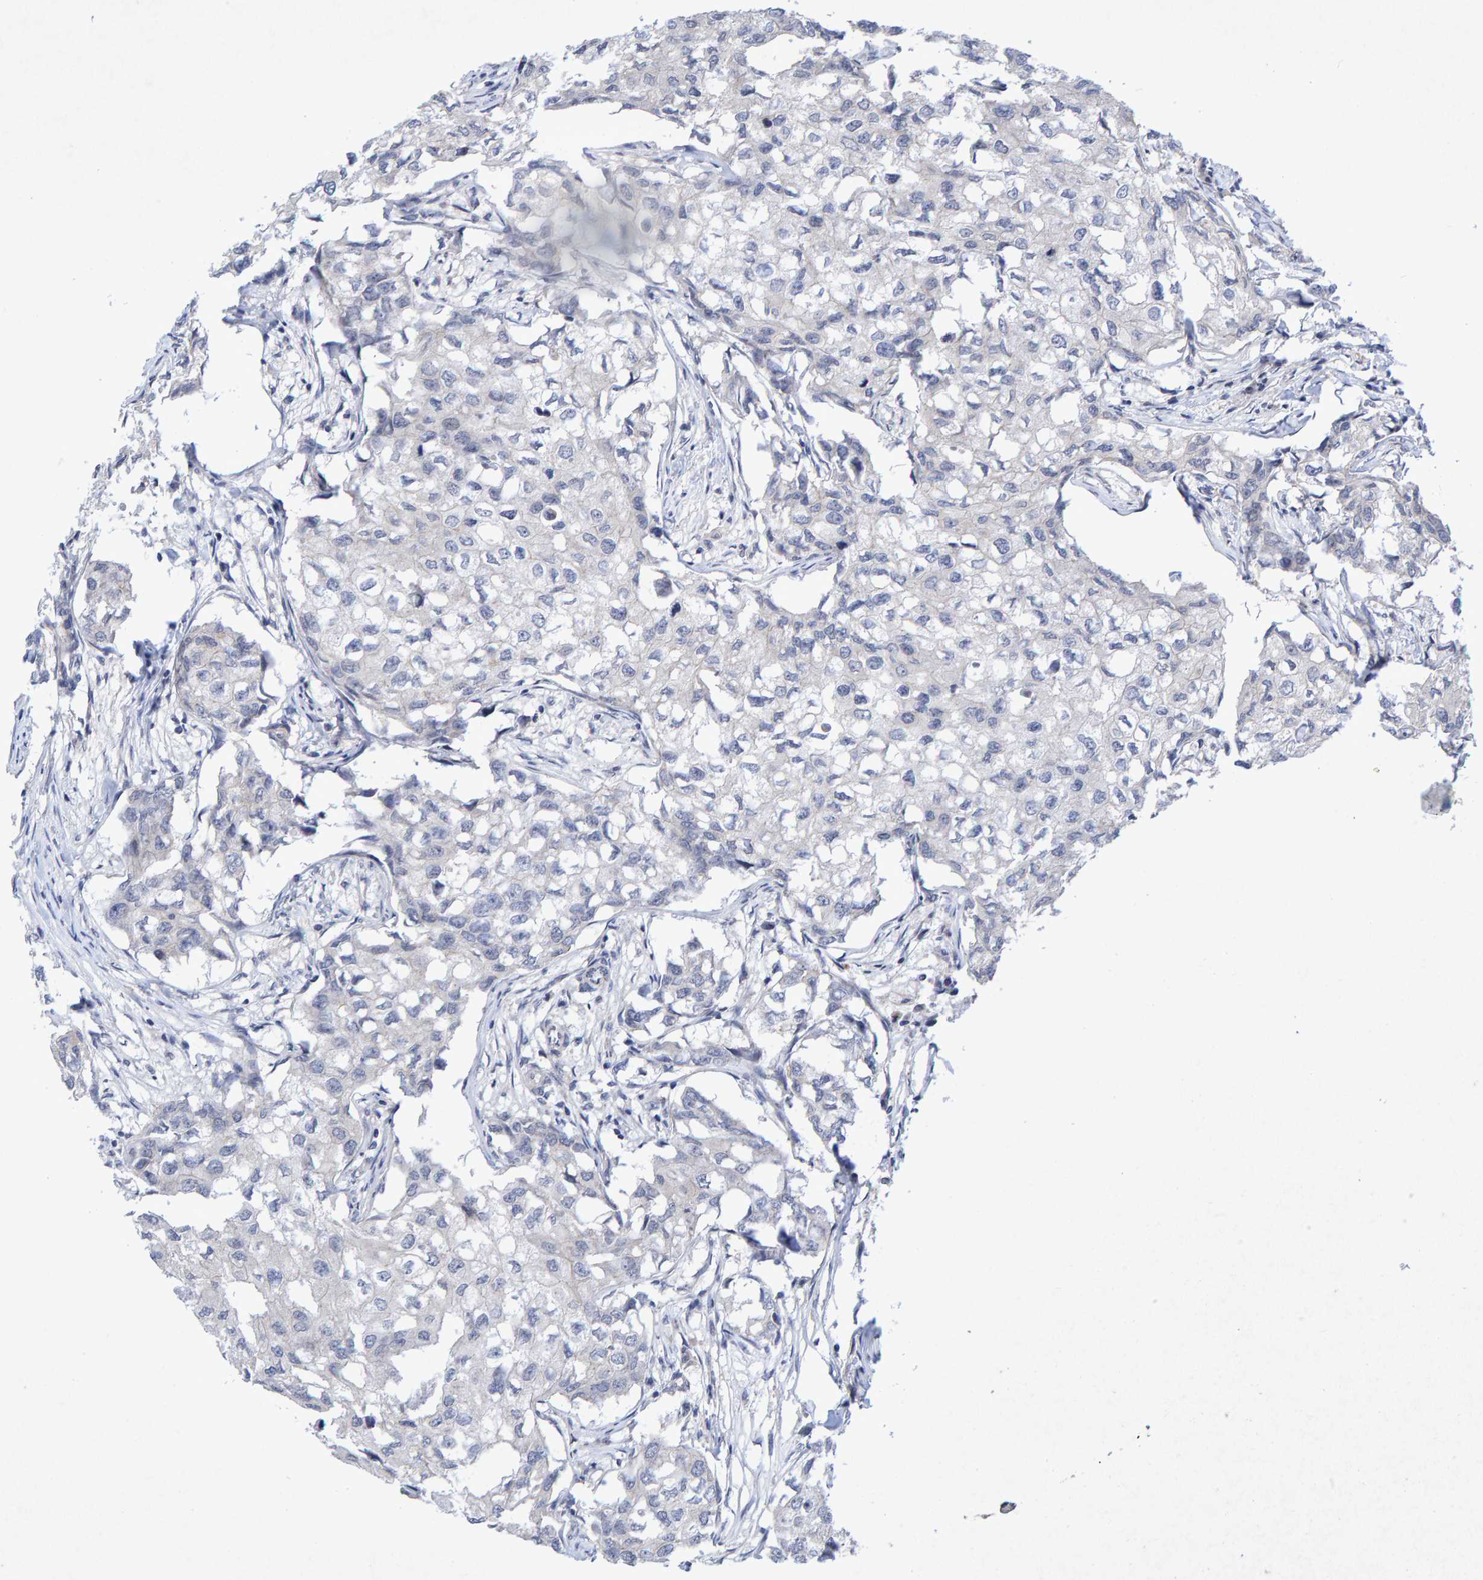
{"staining": {"intensity": "negative", "quantity": "none", "location": "none"}, "tissue": "breast cancer", "cell_type": "Tumor cells", "image_type": "cancer", "snomed": [{"axis": "morphology", "description": "Duct carcinoma"}, {"axis": "topography", "description": "Breast"}], "caption": "The image displays no staining of tumor cells in invasive ductal carcinoma (breast). The staining is performed using DAB brown chromogen with nuclei counter-stained in using hematoxylin.", "gene": "CDH2", "patient": {"sex": "female", "age": 27}}